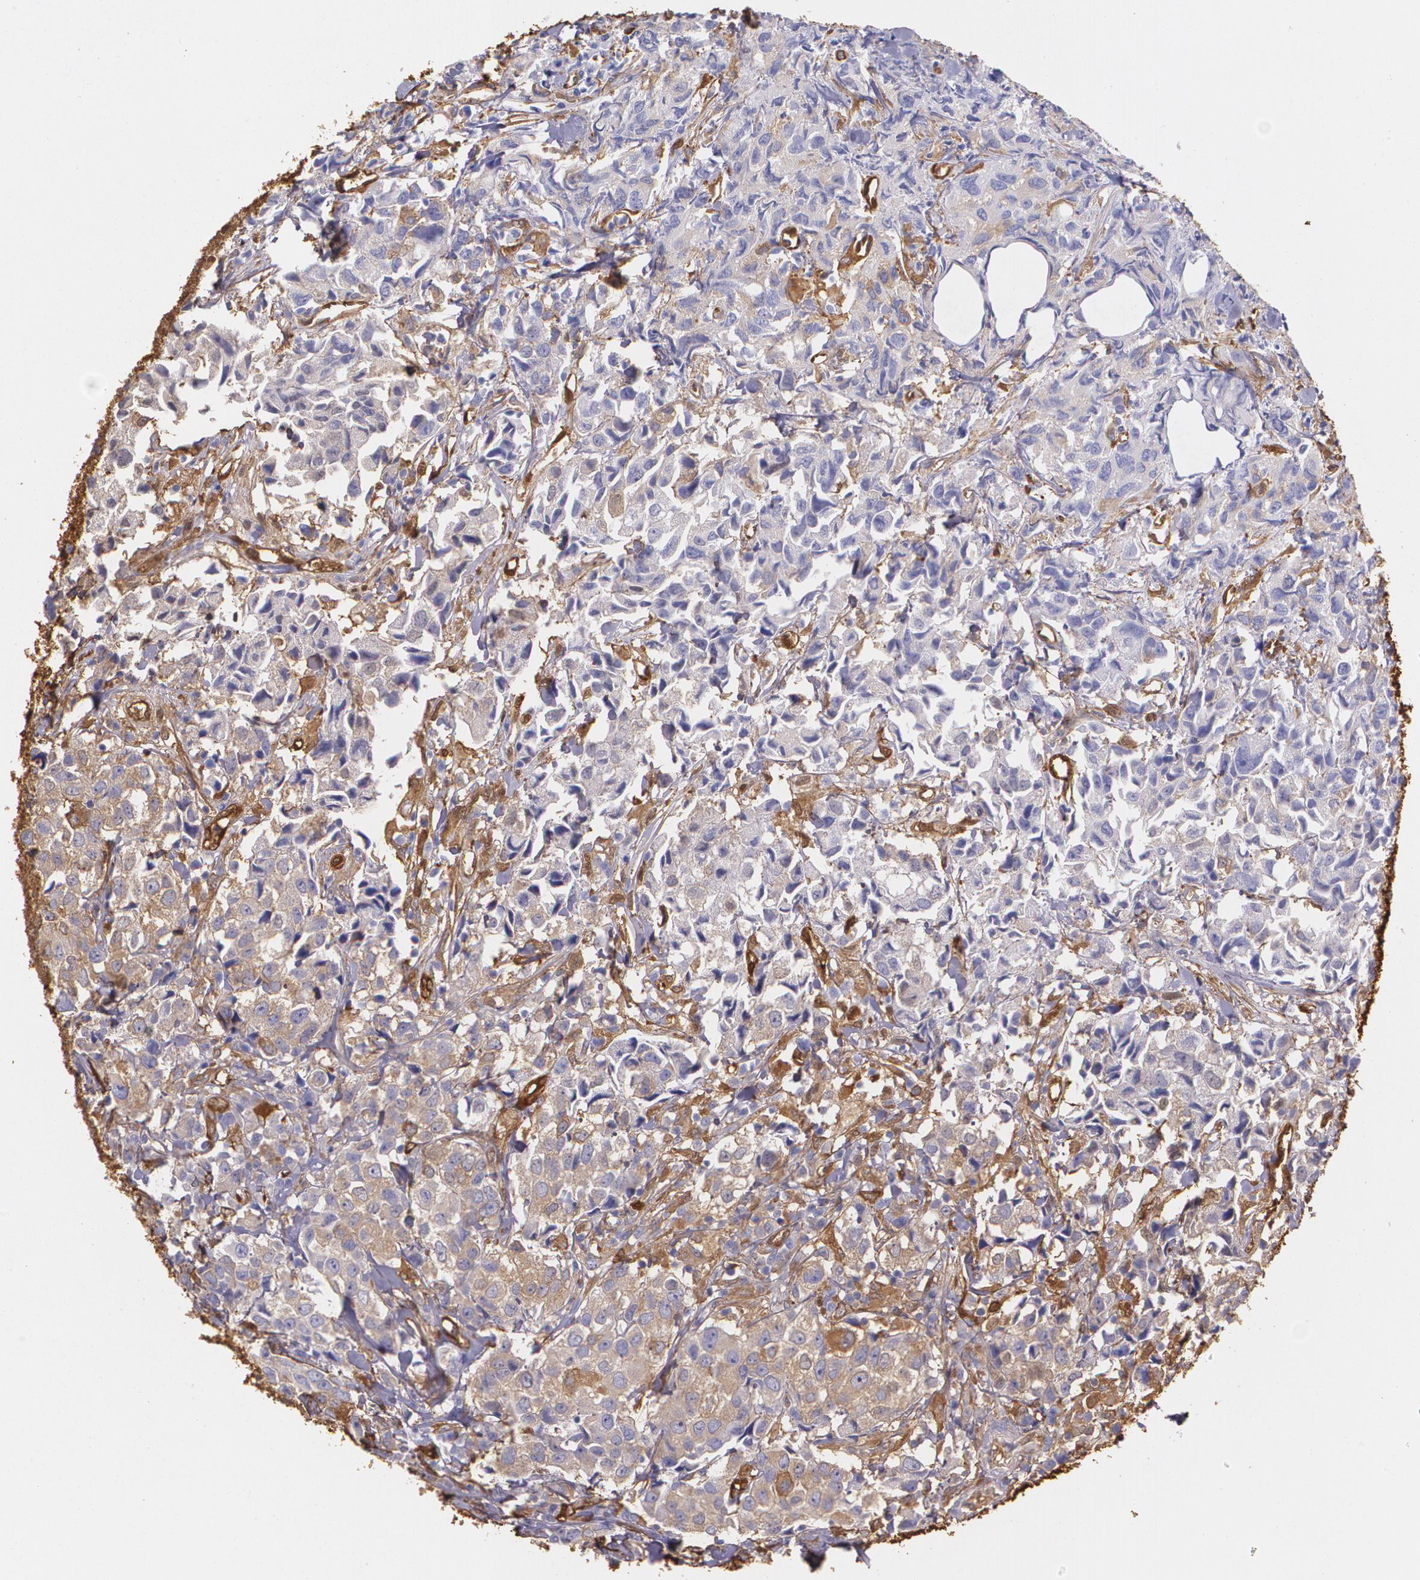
{"staining": {"intensity": "moderate", "quantity": "25%-75%", "location": "cytoplasmic/membranous"}, "tissue": "urothelial cancer", "cell_type": "Tumor cells", "image_type": "cancer", "snomed": [{"axis": "morphology", "description": "Urothelial carcinoma, High grade"}, {"axis": "topography", "description": "Urinary bladder"}], "caption": "The image reveals immunohistochemical staining of urothelial cancer. There is moderate cytoplasmic/membranous positivity is present in approximately 25%-75% of tumor cells. The staining is performed using DAB (3,3'-diaminobenzidine) brown chromogen to label protein expression. The nuclei are counter-stained blue using hematoxylin.", "gene": "MMP2", "patient": {"sex": "female", "age": 75}}